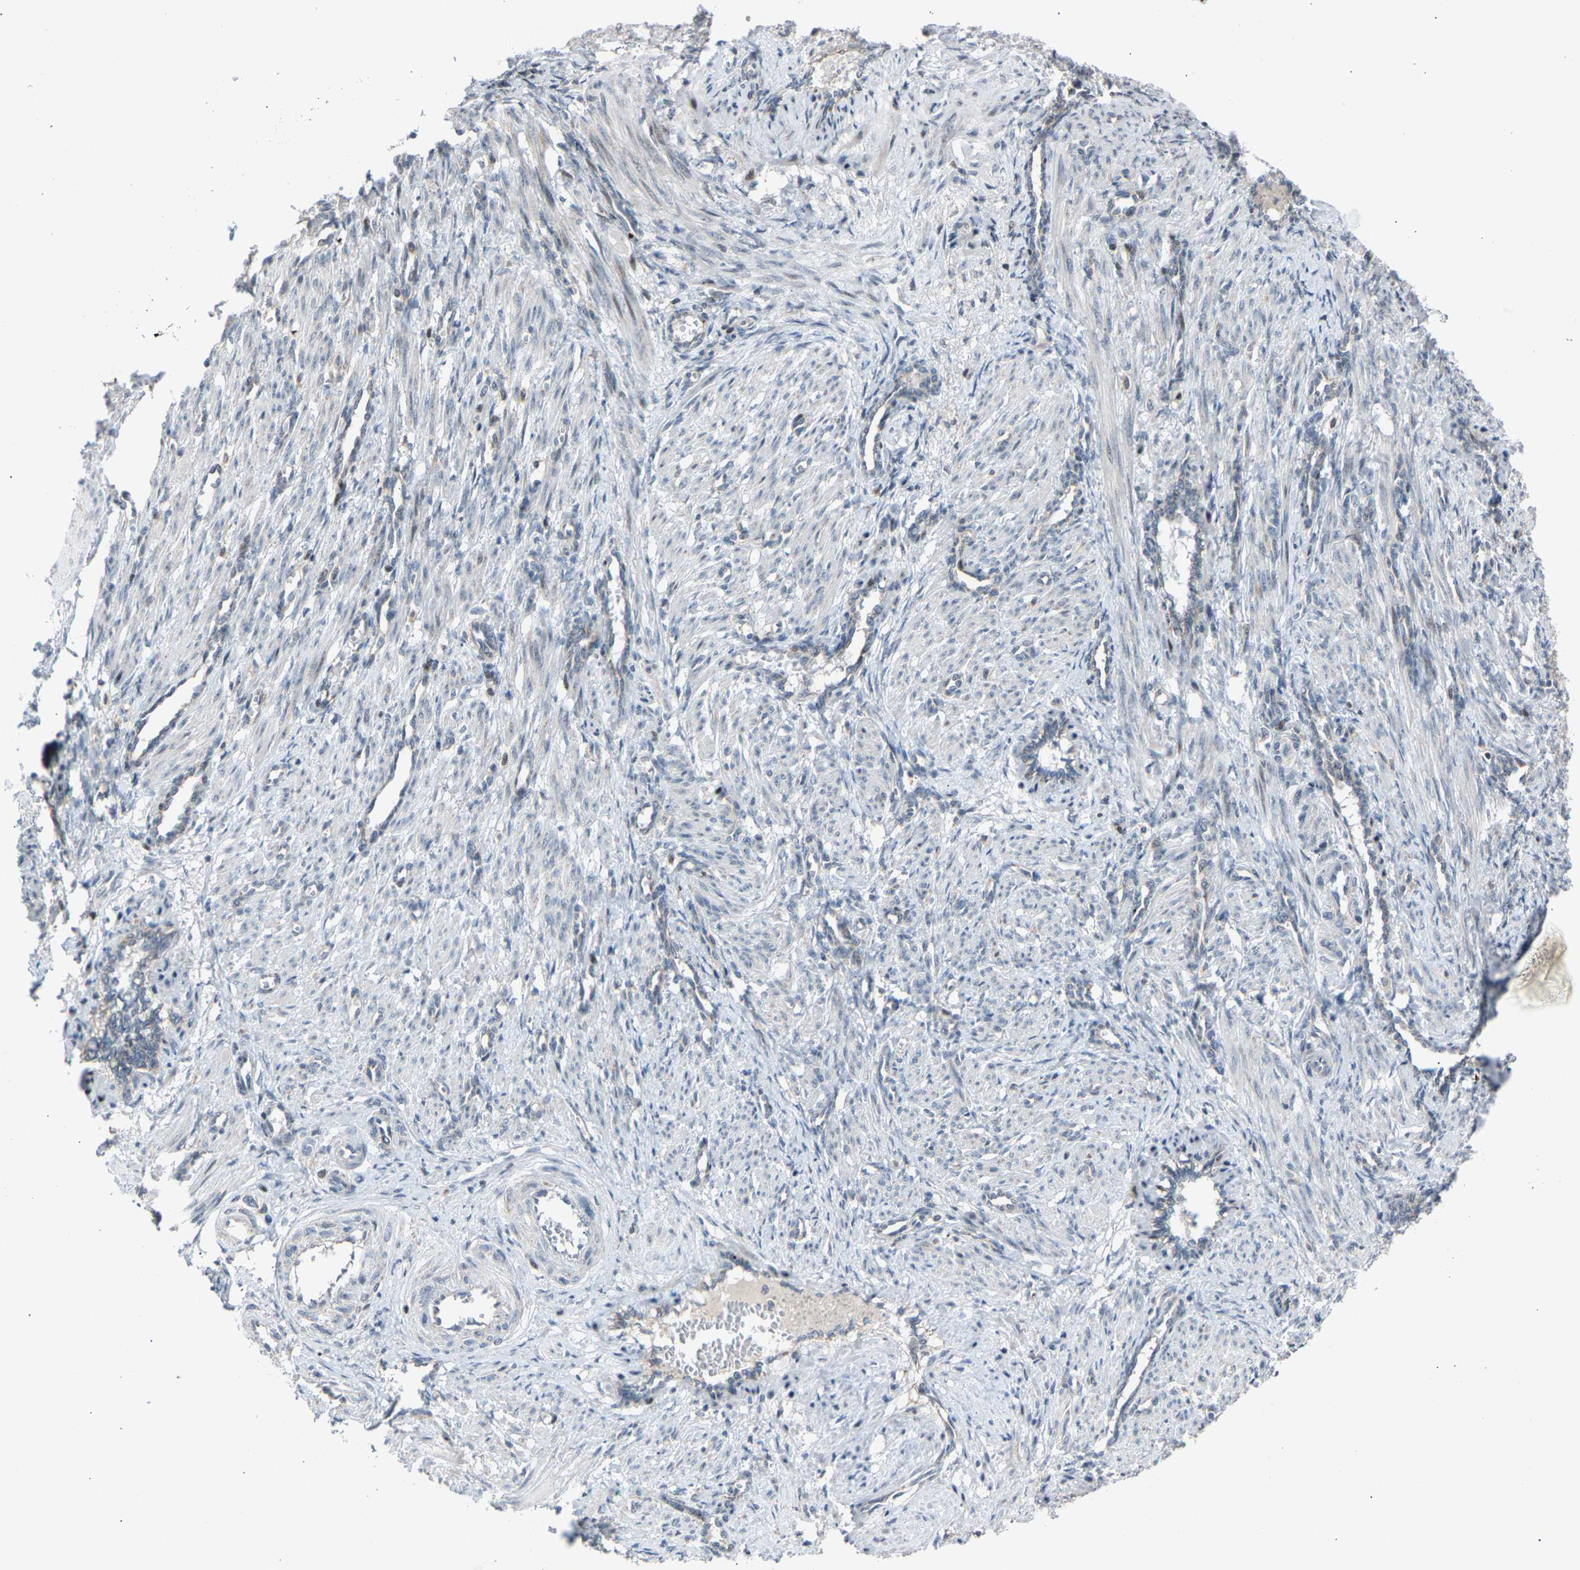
{"staining": {"intensity": "negative", "quantity": "none", "location": "none"}, "tissue": "smooth muscle", "cell_type": "Smooth muscle cells", "image_type": "normal", "snomed": [{"axis": "morphology", "description": "Normal tissue, NOS"}, {"axis": "topography", "description": "Endometrium"}], "caption": "An immunohistochemistry (IHC) histopathology image of normal smooth muscle is shown. There is no staining in smooth muscle cells of smooth muscle. (Stains: DAB IHC with hematoxylin counter stain, Microscopy: brightfield microscopy at high magnification).", "gene": "SLIRP", "patient": {"sex": "female", "age": 33}}